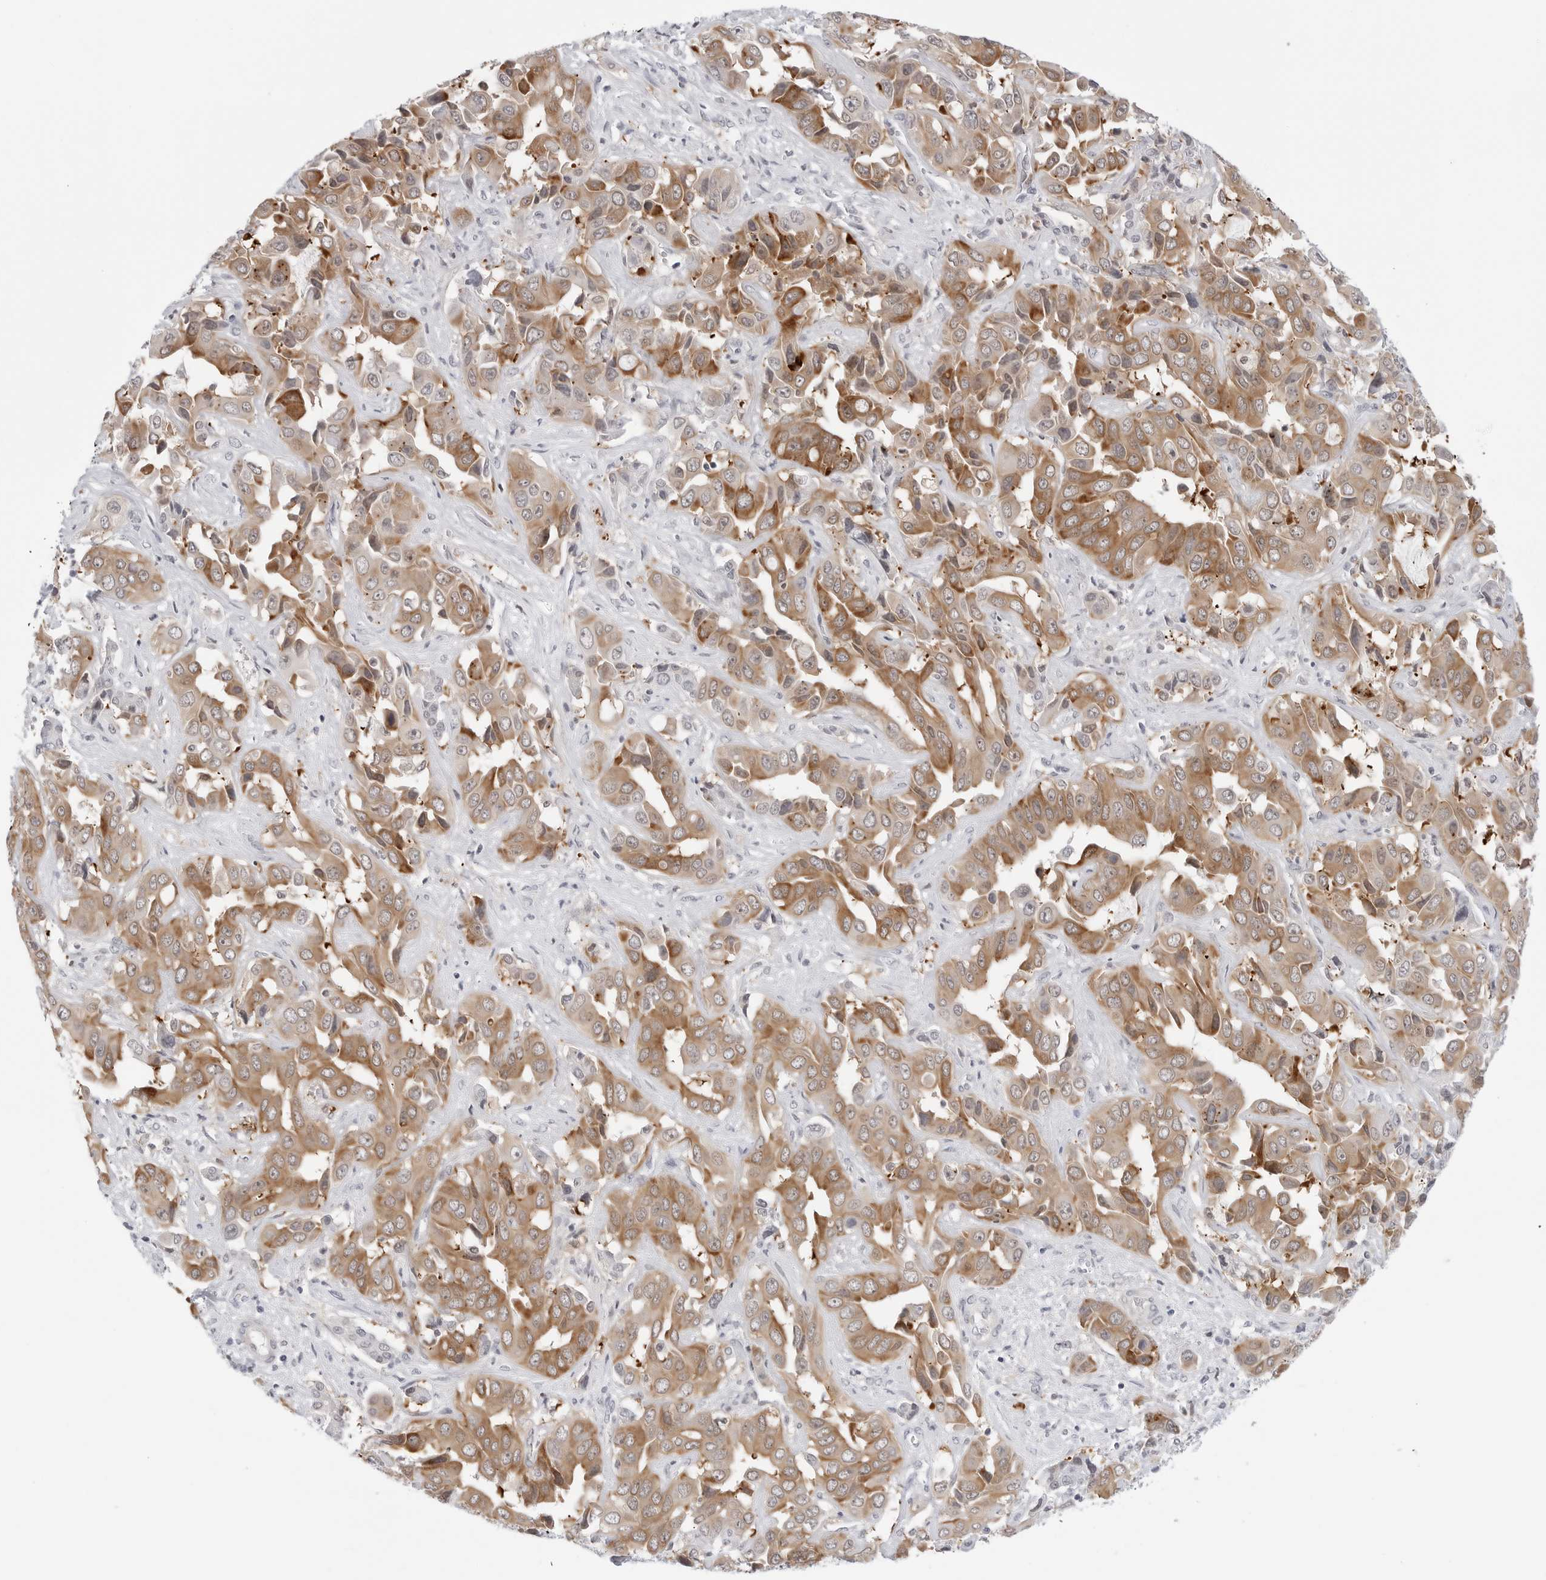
{"staining": {"intensity": "moderate", "quantity": ">75%", "location": "cytoplasmic/membranous"}, "tissue": "liver cancer", "cell_type": "Tumor cells", "image_type": "cancer", "snomed": [{"axis": "morphology", "description": "Cholangiocarcinoma"}, {"axis": "topography", "description": "Liver"}], "caption": "DAB (3,3'-diaminobenzidine) immunohistochemical staining of human liver cancer (cholangiocarcinoma) shows moderate cytoplasmic/membranous protein staining in approximately >75% of tumor cells.", "gene": "C1orf162", "patient": {"sex": "female", "age": 52}}